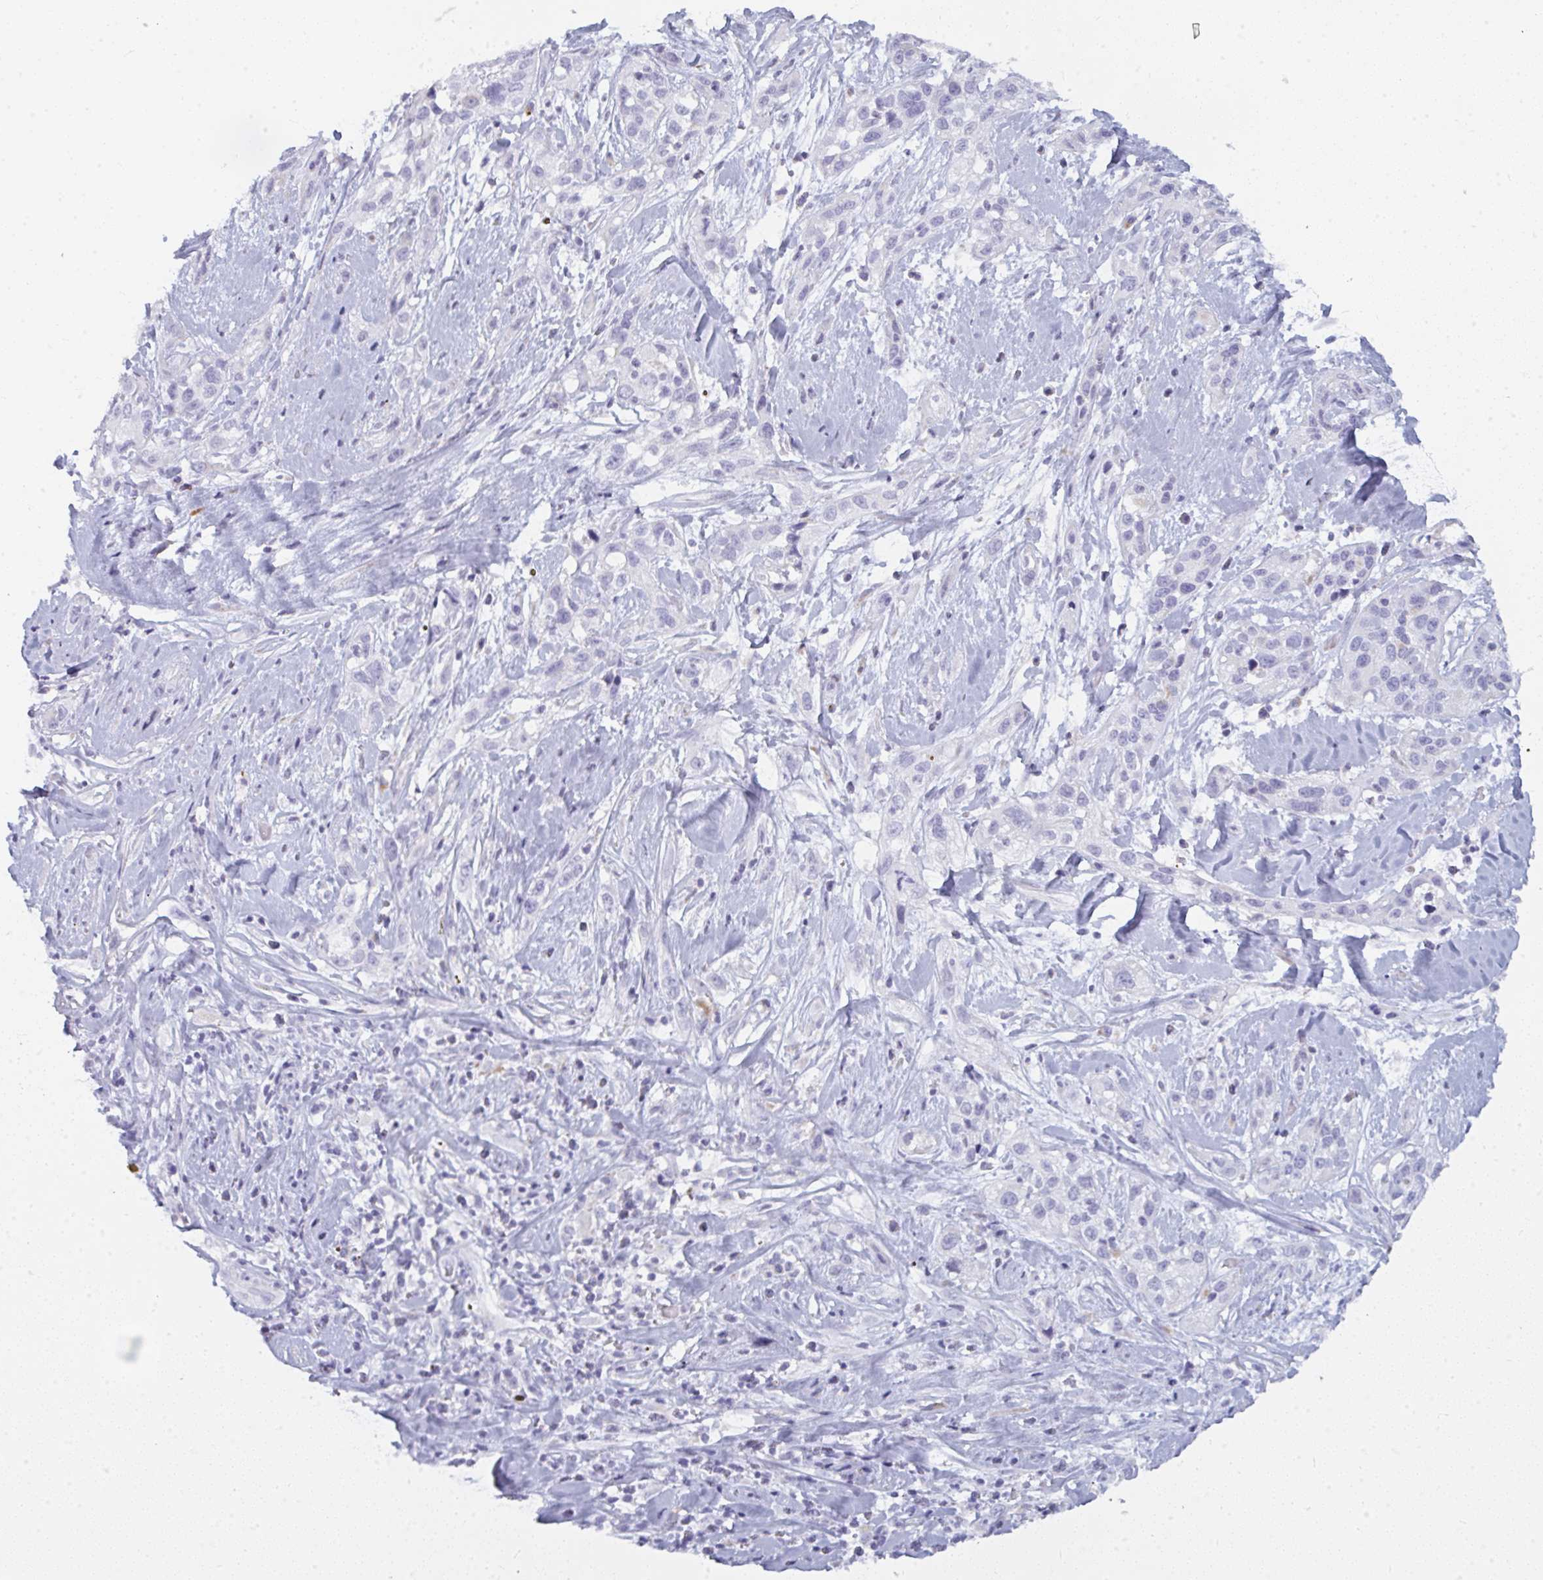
{"staining": {"intensity": "negative", "quantity": "none", "location": "none"}, "tissue": "skin cancer", "cell_type": "Tumor cells", "image_type": "cancer", "snomed": [{"axis": "morphology", "description": "Squamous cell carcinoma, NOS"}, {"axis": "topography", "description": "Skin"}], "caption": "This is an immunohistochemistry photomicrograph of human skin squamous cell carcinoma. There is no staining in tumor cells.", "gene": "ATG9A", "patient": {"sex": "male", "age": 82}}